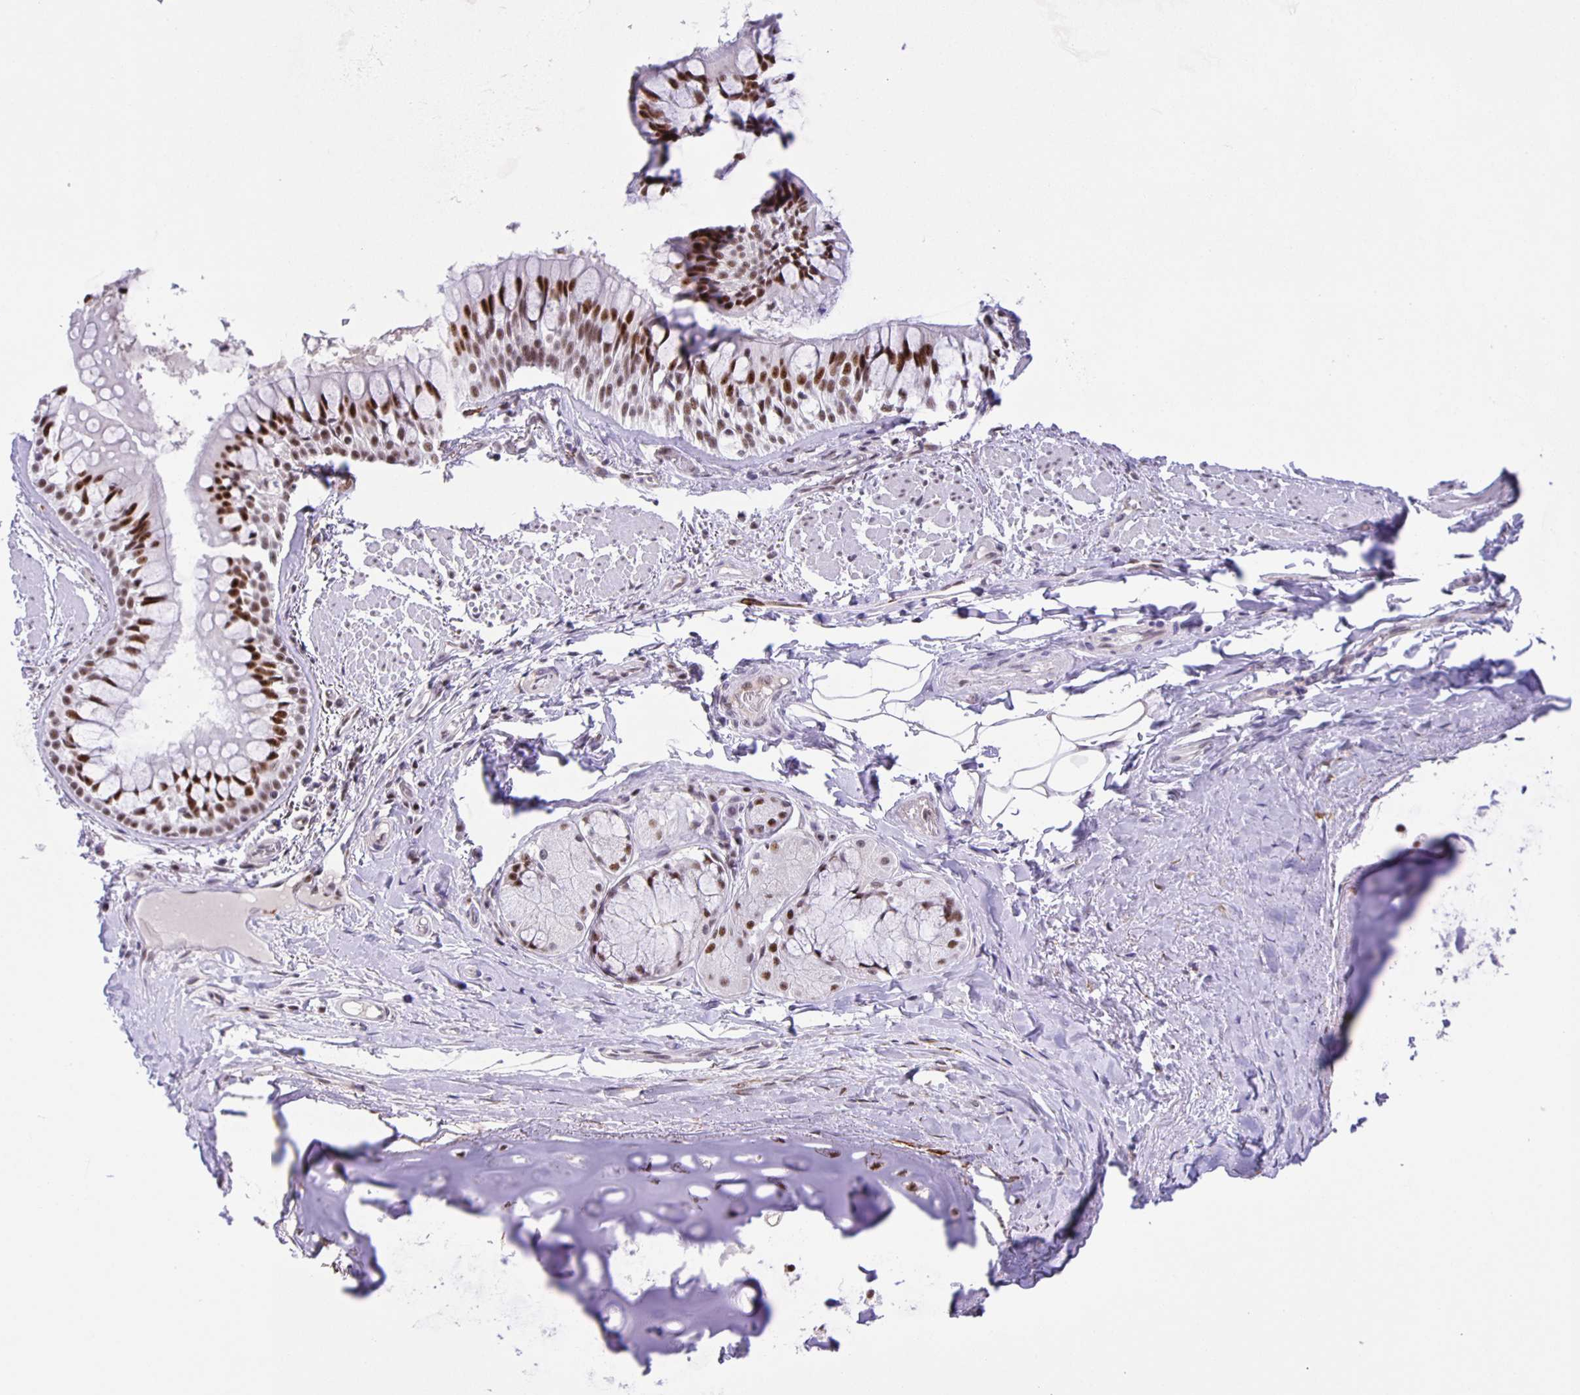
{"staining": {"intensity": "negative", "quantity": "none", "location": "none"}, "tissue": "adipose tissue", "cell_type": "Adipocytes", "image_type": "normal", "snomed": [{"axis": "morphology", "description": "Normal tissue, NOS"}, {"axis": "topography", "description": "Cartilage tissue"}, {"axis": "topography", "description": "Bronchus"}], "caption": "Protein analysis of benign adipose tissue exhibits no significant expression in adipocytes.", "gene": "ZRANB2", "patient": {"sex": "male", "age": 64}}